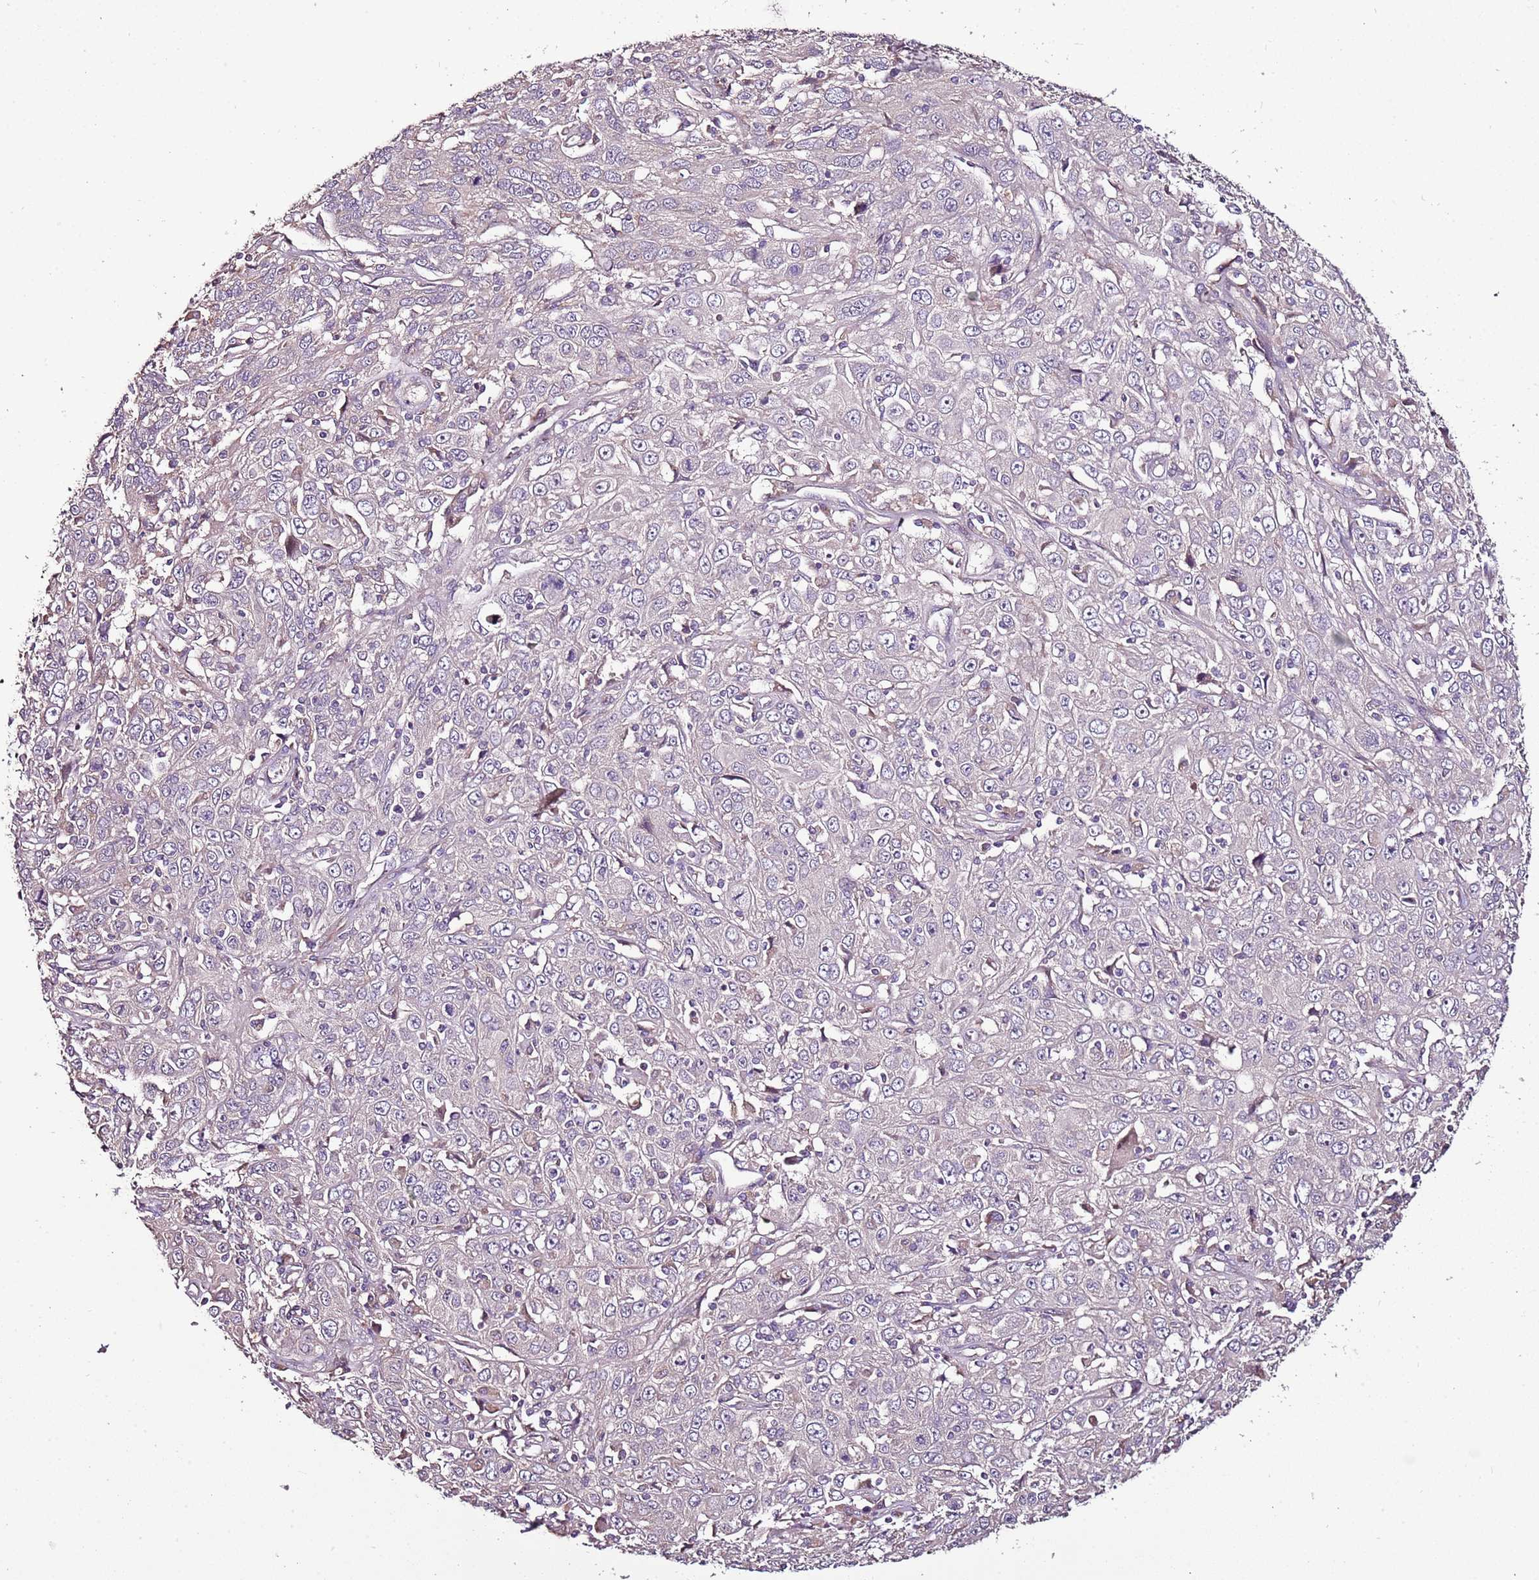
{"staining": {"intensity": "negative", "quantity": "none", "location": "none"}, "tissue": "cervical cancer", "cell_type": "Tumor cells", "image_type": "cancer", "snomed": [{"axis": "morphology", "description": "Squamous cell carcinoma, NOS"}, {"axis": "topography", "description": "Cervix"}], "caption": "Tumor cells show no significant positivity in cervical squamous cell carcinoma.", "gene": "FAM20A", "patient": {"sex": "female", "age": 46}}